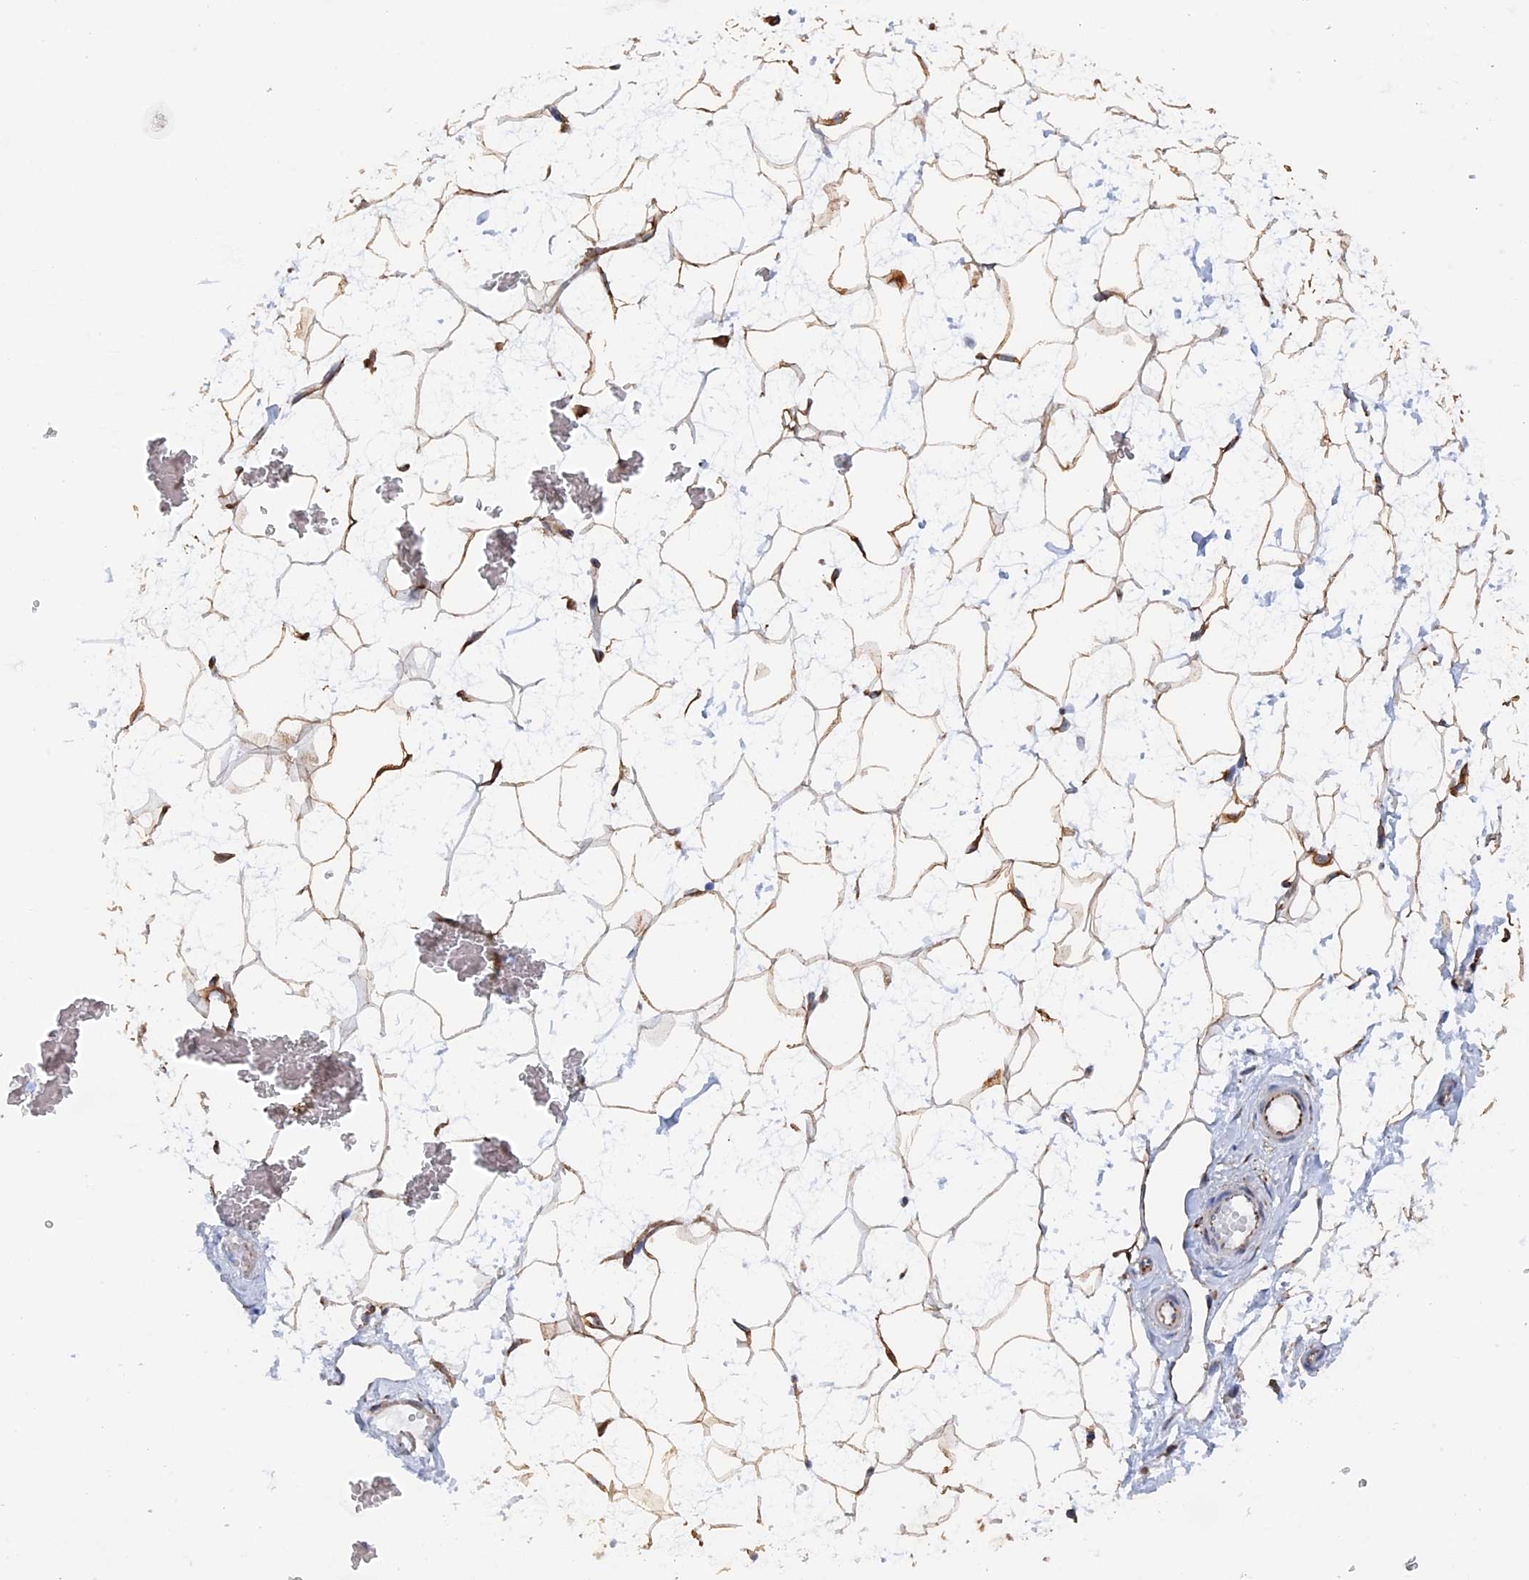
{"staining": {"intensity": "strong", "quantity": "25%-75%", "location": "cytoplasmic/membranous"}, "tissue": "breast", "cell_type": "Adipocytes", "image_type": "normal", "snomed": [{"axis": "morphology", "description": "Normal tissue, NOS"}, {"axis": "morphology", "description": "Adenoma, NOS"}, {"axis": "topography", "description": "Breast"}], "caption": "An image of breast stained for a protein reveals strong cytoplasmic/membranous brown staining in adipocytes.", "gene": "COG7", "patient": {"sex": "female", "age": 23}}